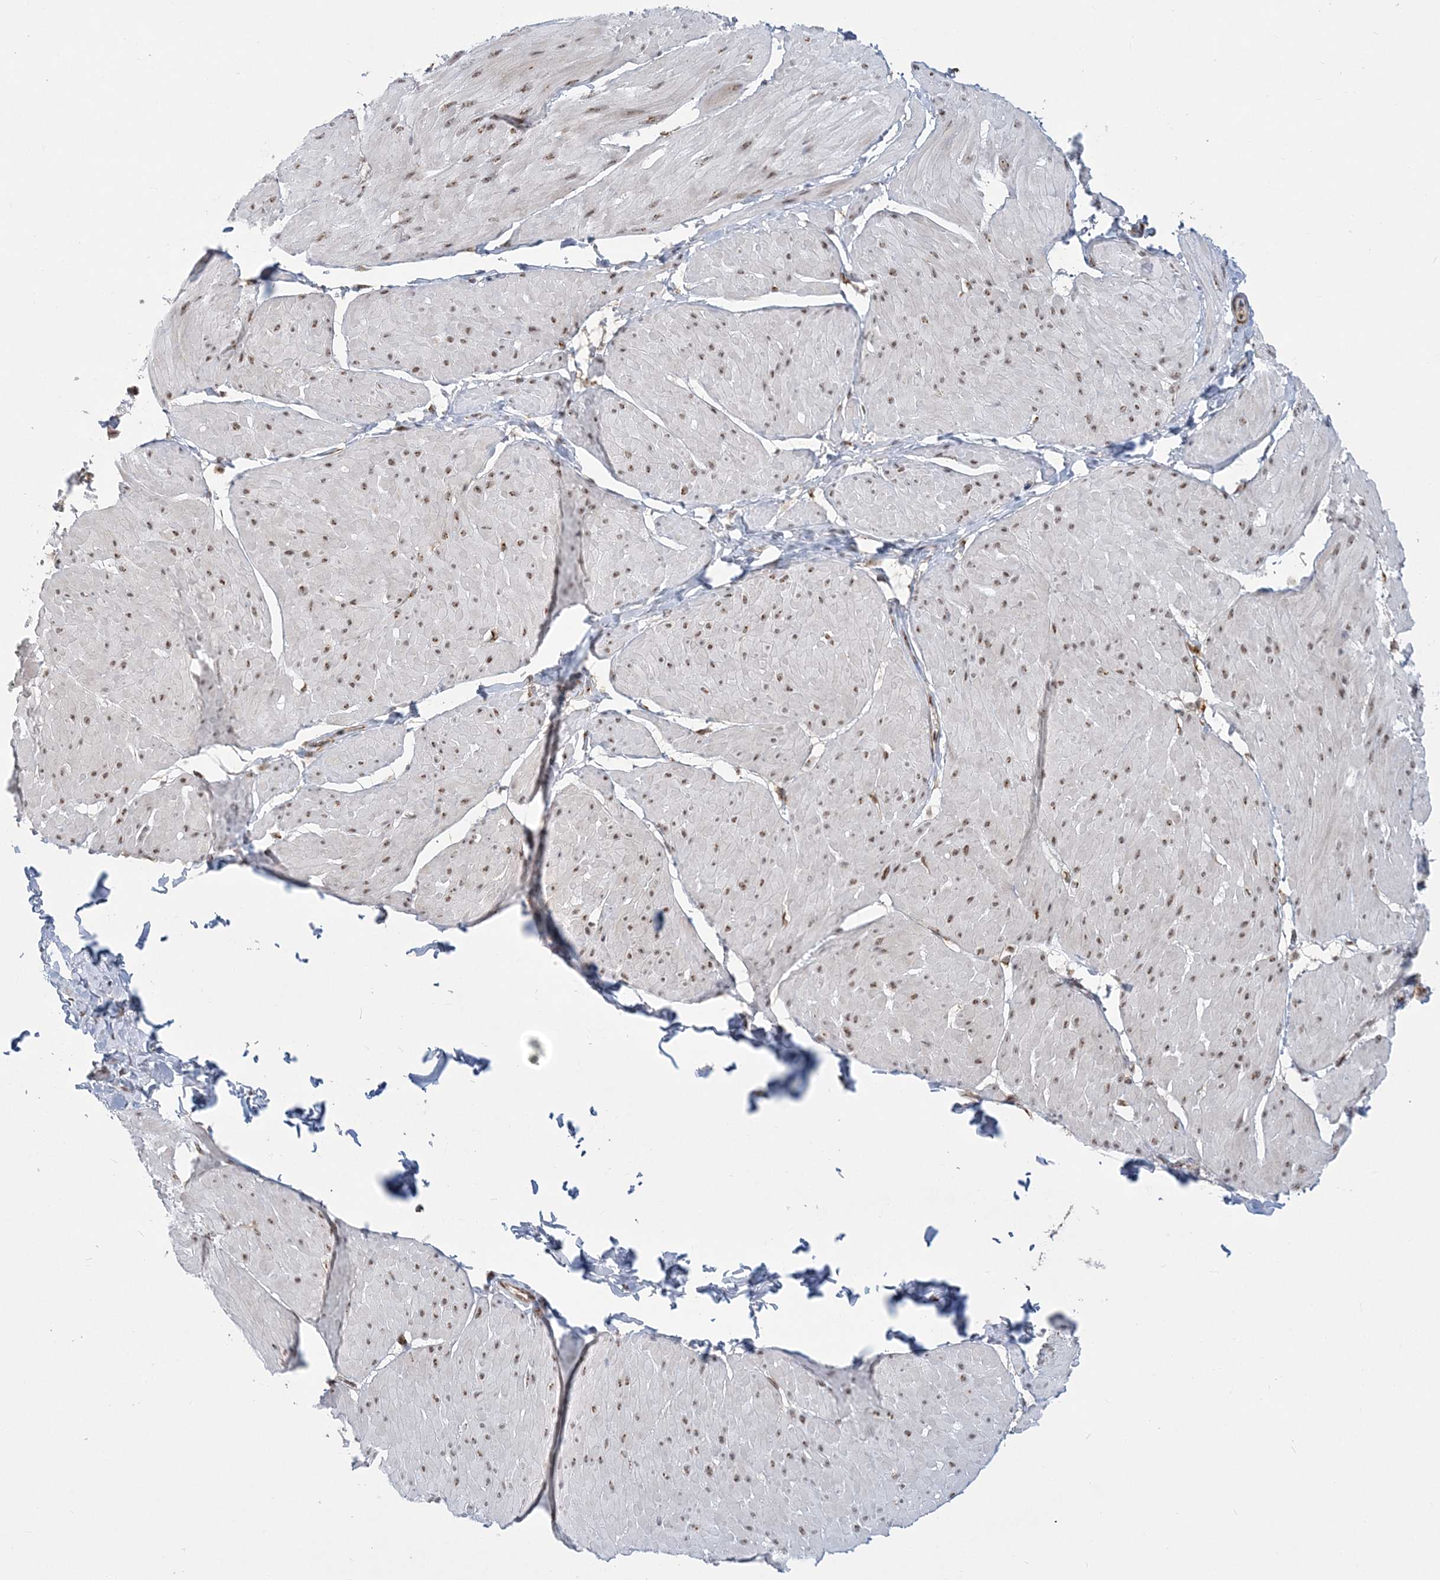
{"staining": {"intensity": "moderate", "quantity": ">75%", "location": "nuclear"}, "tissue": "smooth muscle", "cell_type": "Smooth muscle cells", "image_type": "normal", "snomed": [{"axis": "morphology", "description": "Urothelial carcinoma, High grade"}, {"axis": "topography", "description": "Urinary bladder"}], "caption": "Protein analysis of normal smooth muscle shows moderate nuclear expression in about >75% of smooth muscle cells.", "gene": "PLRG1", "patient": {"sex": "male", "age": 46}}